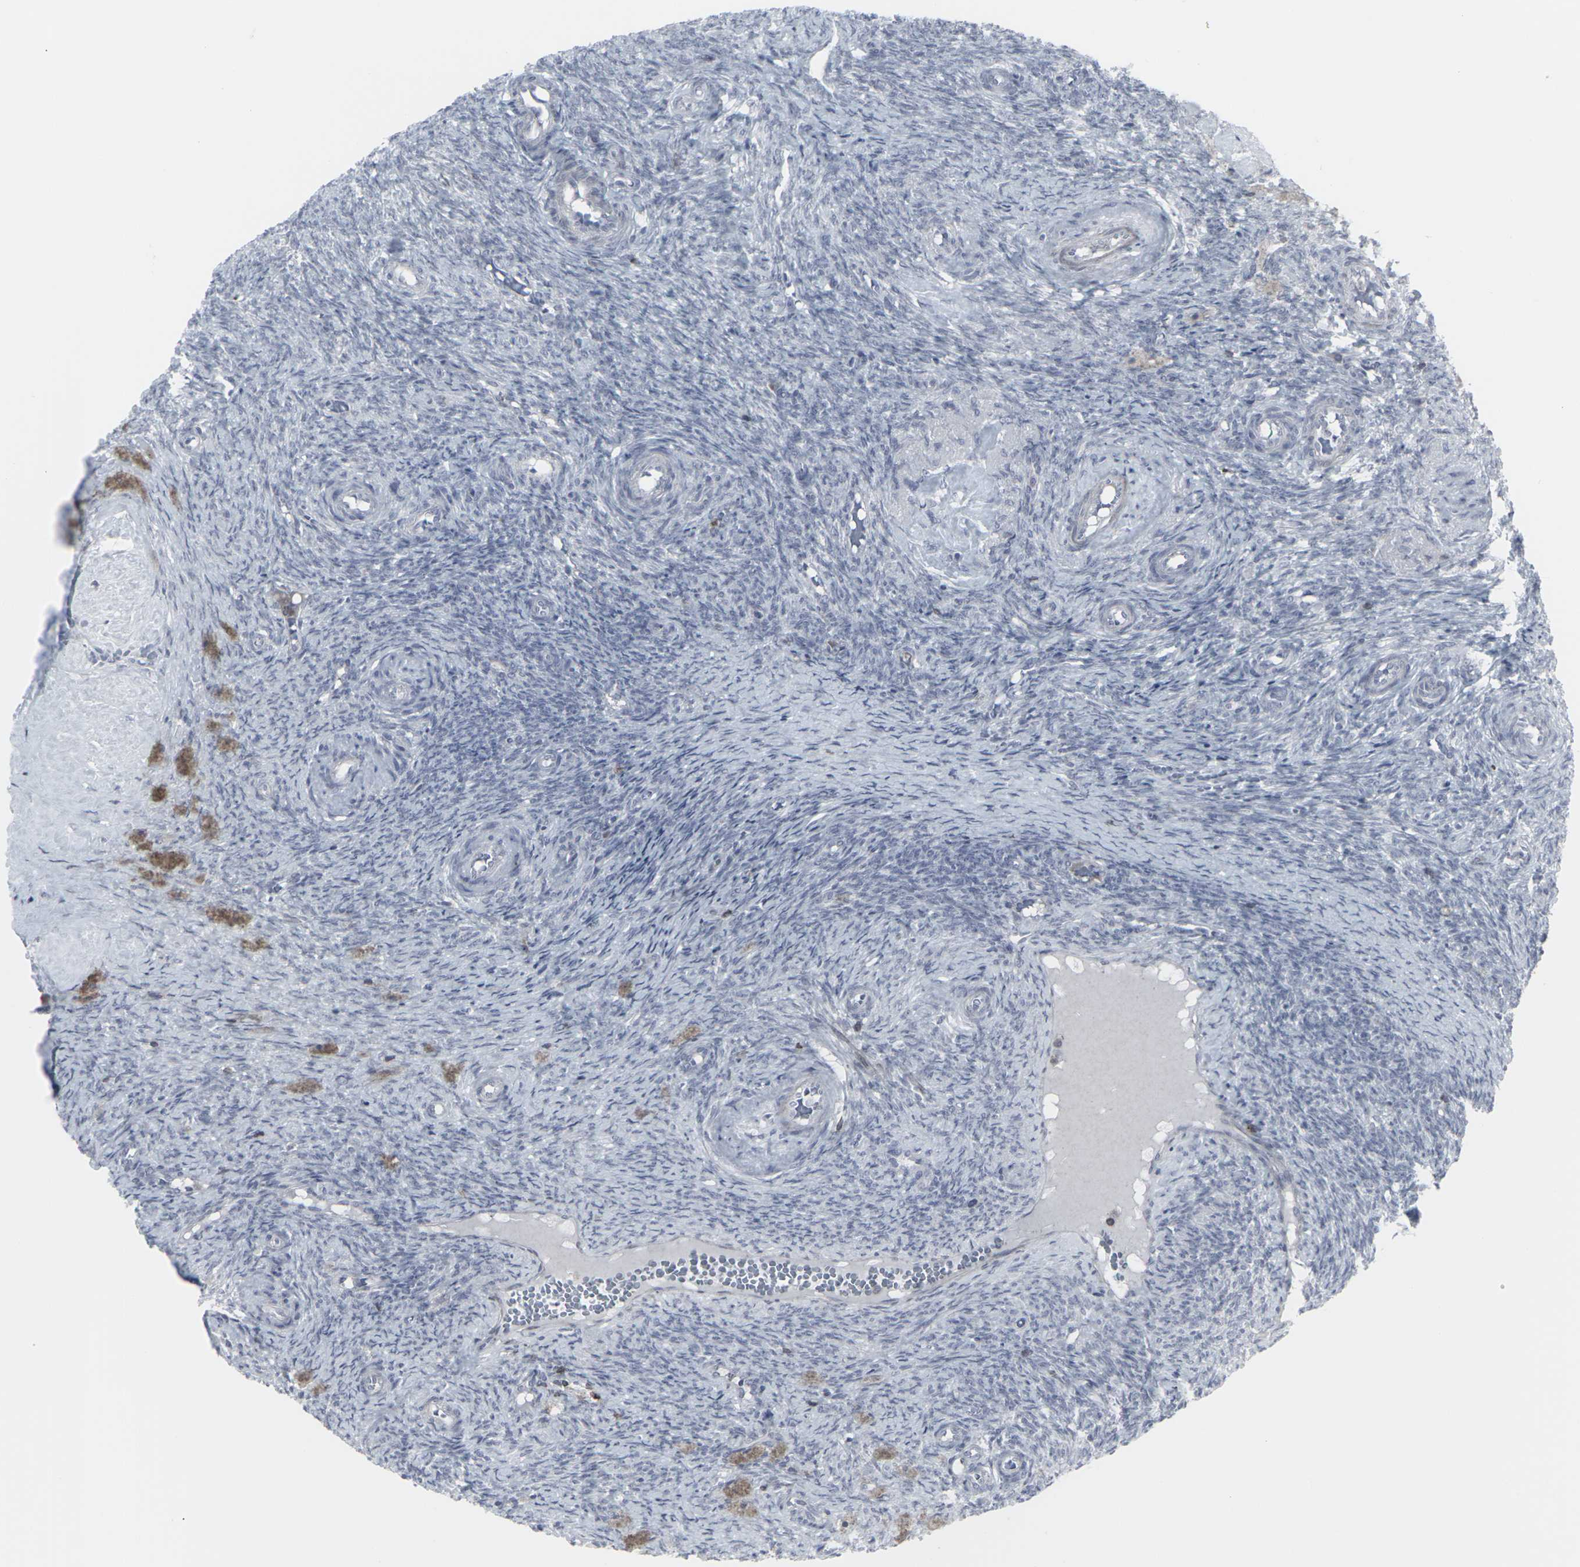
{"staining": {"intensity": "negative", "quantity": "none", "location": "none"}, "tissue": "ovary", "cell_type": "Ovarian stroma cells", "image_type": "normal", "snomed": [{"axis": "morphology", "description": "Normal tissue, NOS"}, {"axis": "topography", "description": "Ovary"}], "caption": "Immunohistochemistry of unremarkable ovary reveals no positivity in ovarian stroma cells. (Stains: DAB (3,3'-diaminobenzidine) IHC with hematoxylin counter stain, Microscopy: brightfield microscopy at high magnification).", "gene": "APOBEC2", "patient": {"sex": "female", "age": 41}}